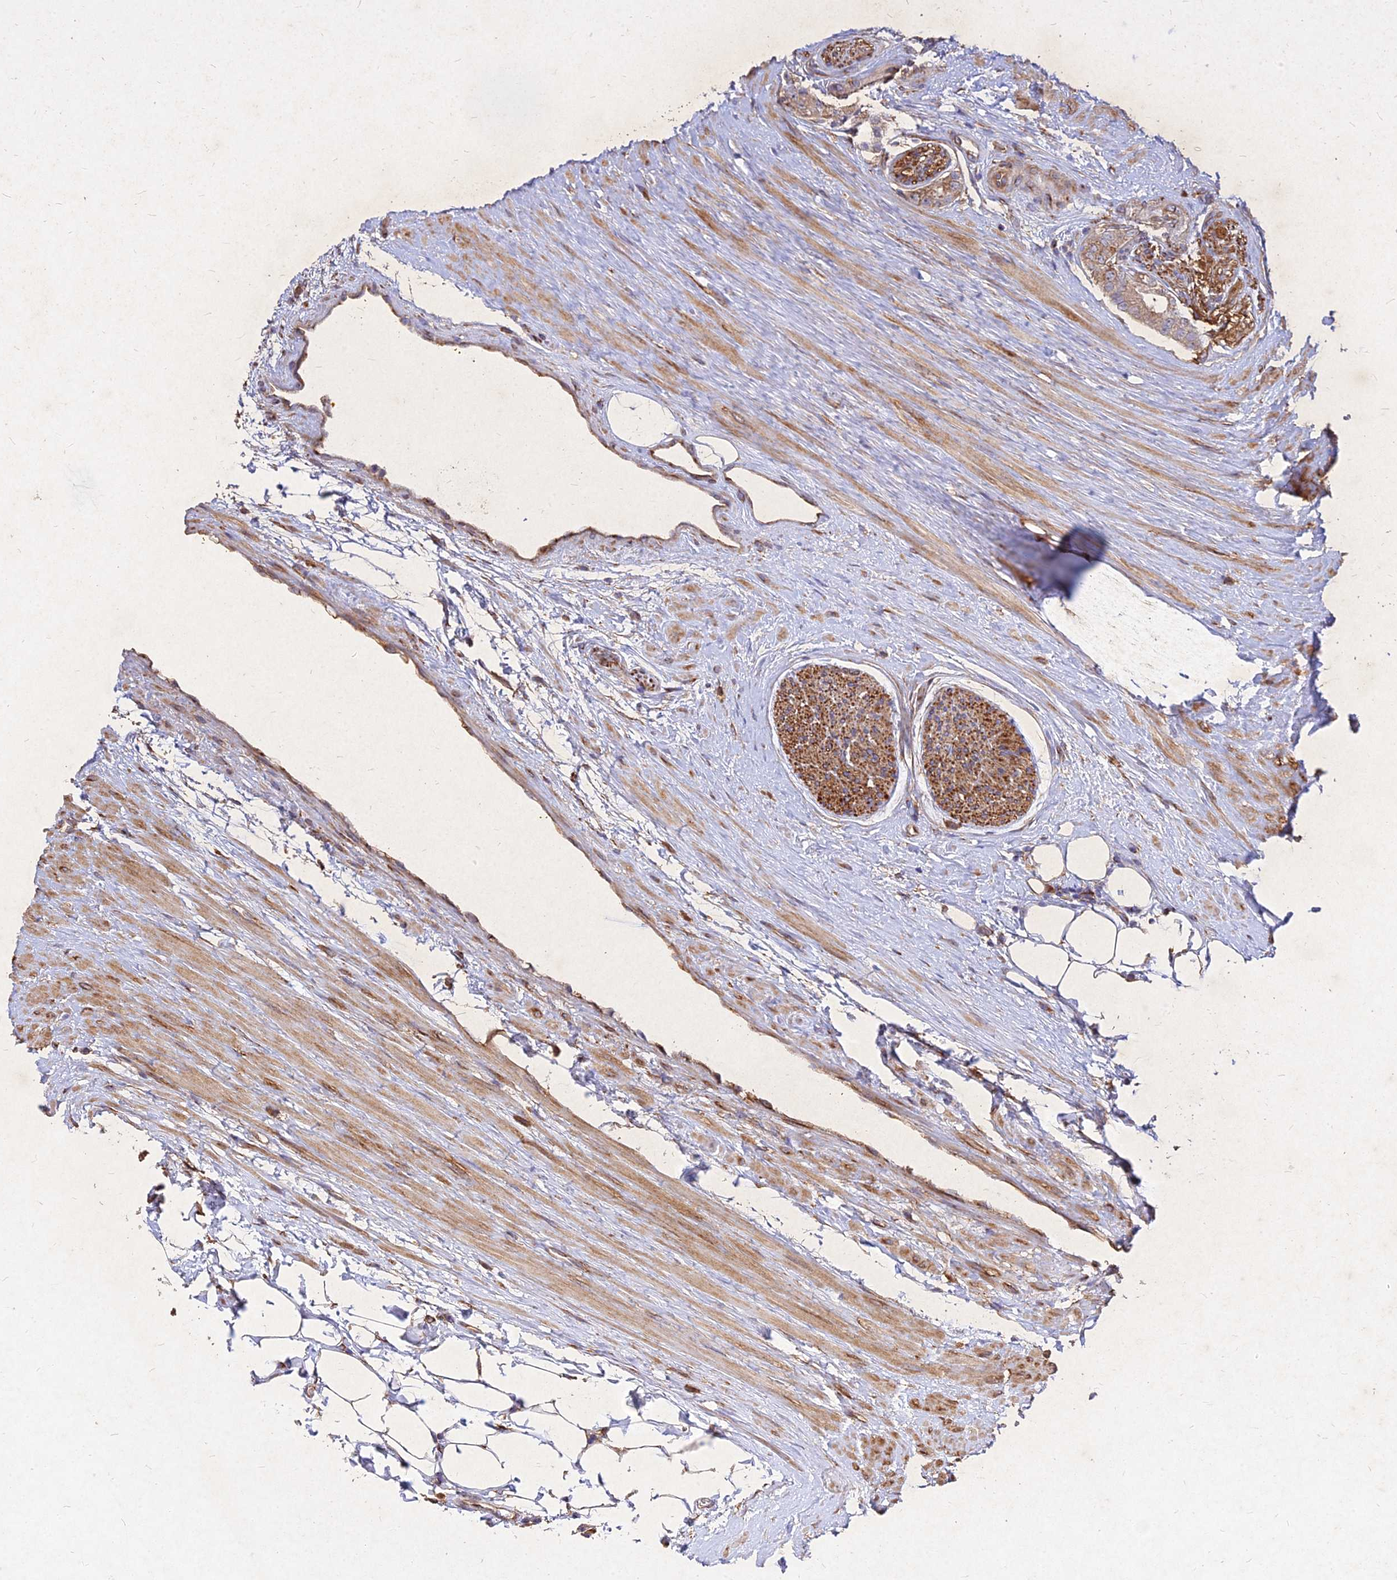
{"staining": {"intensity": "moderate", "quantity": "<25%", "location": "cytoplasmic/membranous"}, "tissue": "prostate cancer", "cell_type": "Tumor cells", "image_type": "cancer", "snomed": [{"axis": "morphology", "description": "Adenocarcinoma, High grade"}, {"axis": "topography", "description": "Prostate"}], "caption": "A low amount of moderate cytoplasmic/membranous expression is identified in about <25% of tumor cells in prostate cancer tissue.", "gene": "SKA1", "patient": {"sex": "male", "age": 49}}